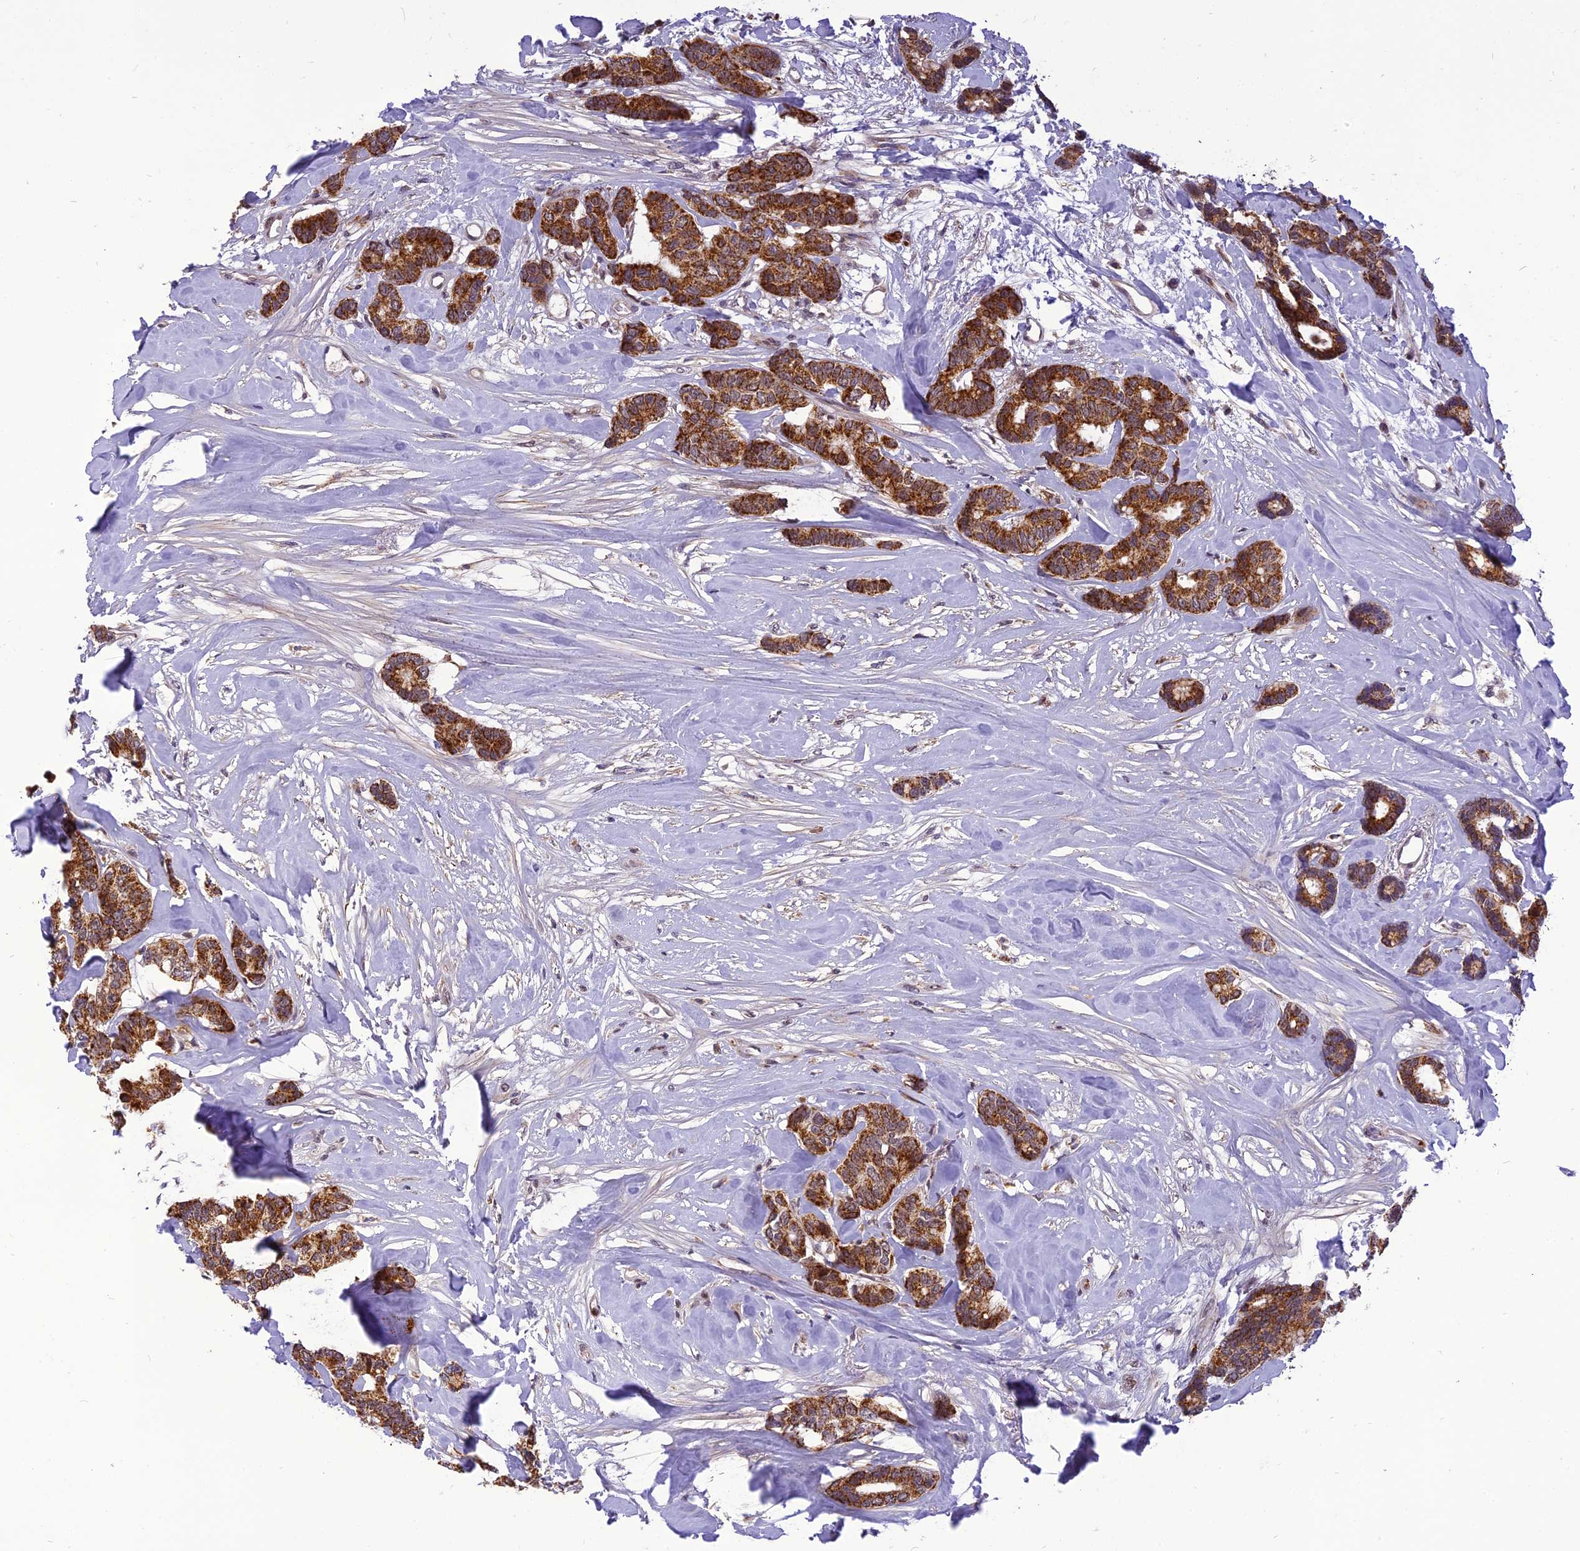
{"staining": {"intensity": "strong", "quantity": ">75%", "location": "cytoplasmic/membranous"}, "tissue": "breast cancer", "cell_type": "Tumor cells", "image_type": "cancer", "snomed": [{"axis": "morphology", "description": "Duct carcinoma"}, {"axis": "topography", "description": "Breast"}], "caption": "The immunohistochemical stain labels strong cytoplasmic/membranous staining in tumor cells of breast cancer tissue.", "gene": "CMC1", "patient": {"sex": "female", "age": 87}}